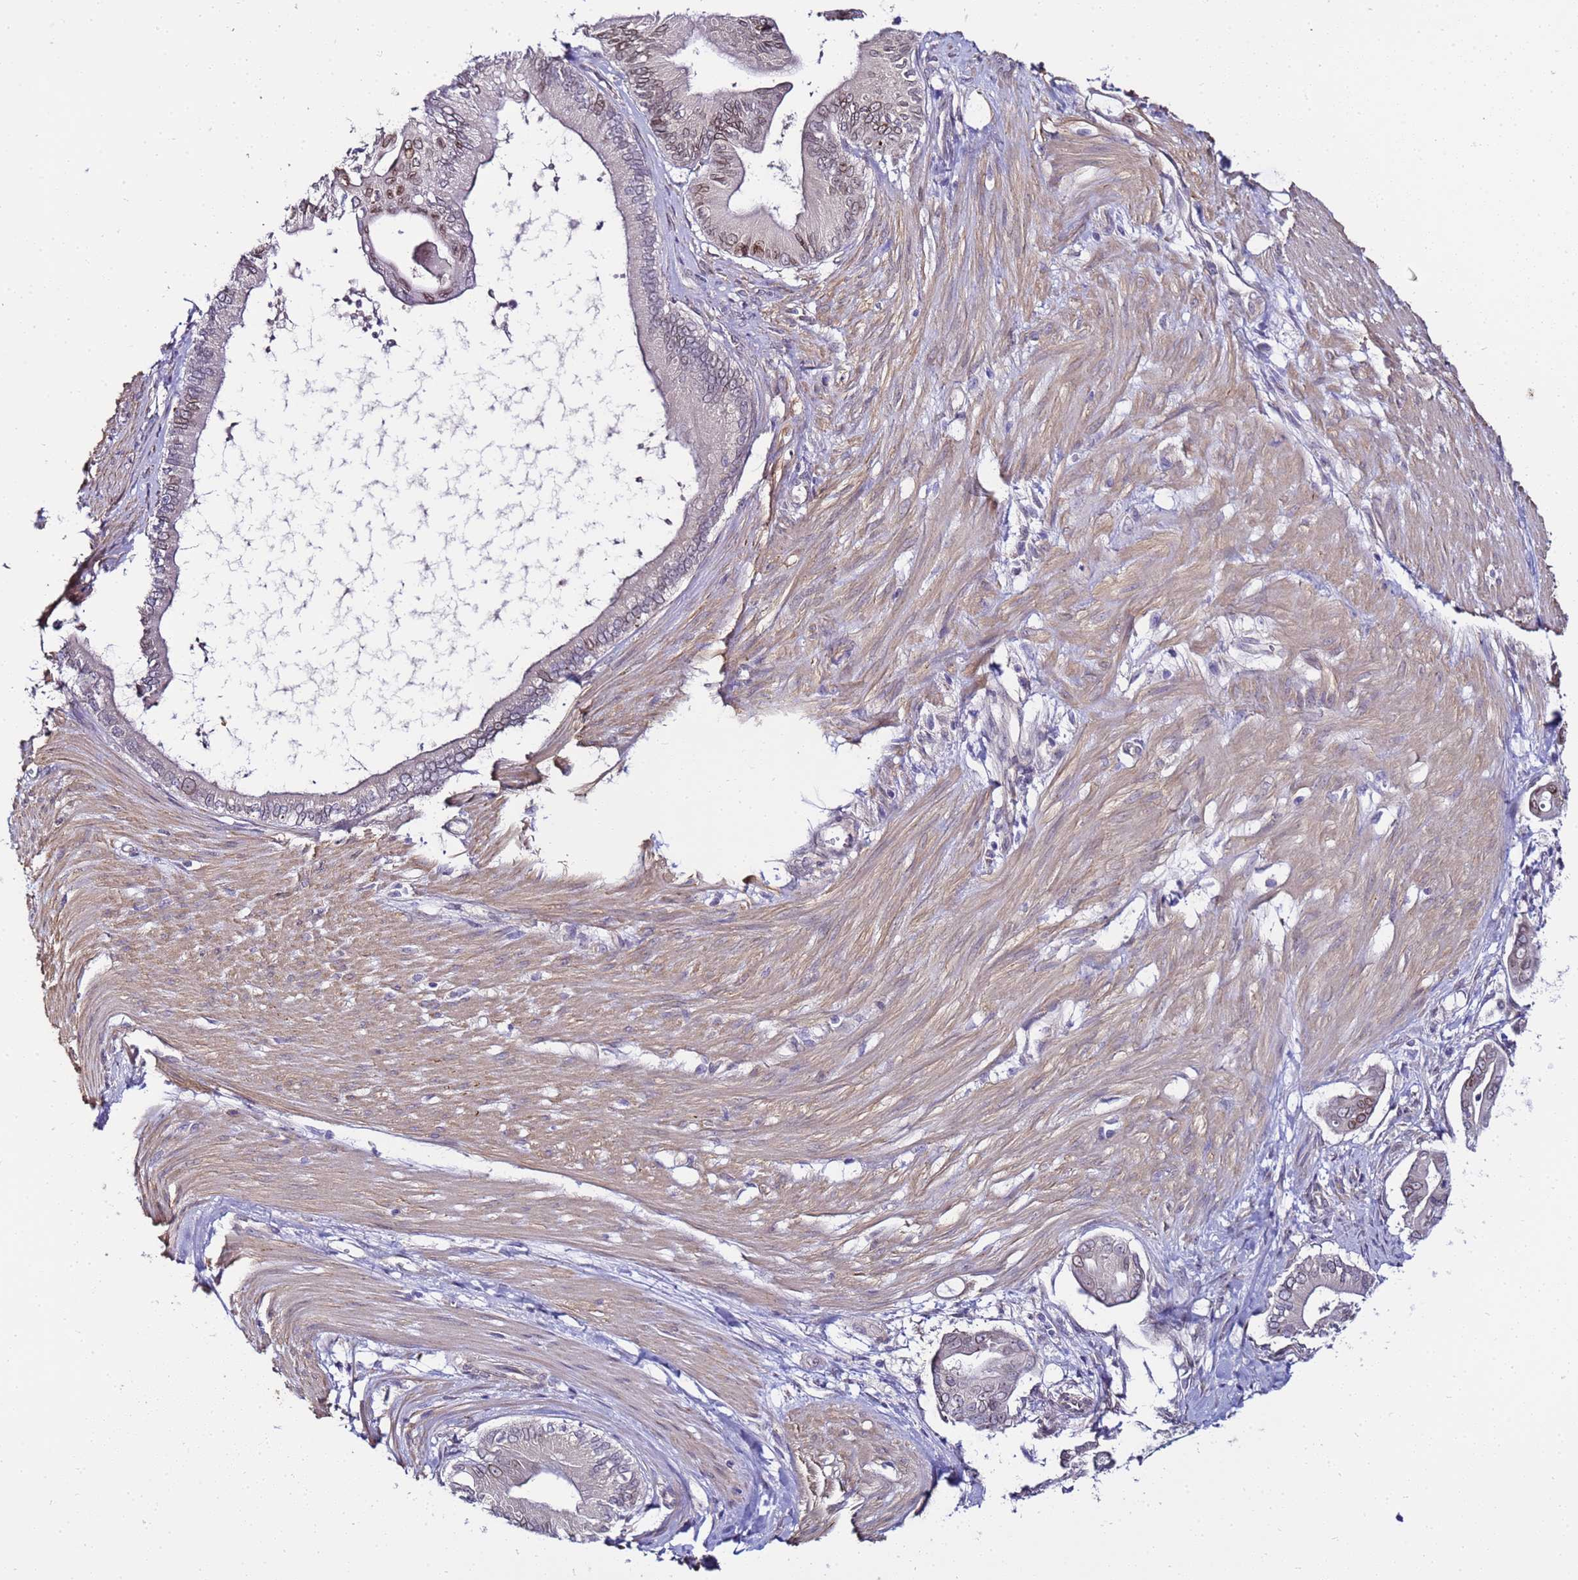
{"staining": {"intensity": "moderate", "quantity": "<25%", "location": "cytoplasmic/membranous,nuclear"}, "tissue": "pancreatic cancer", "cell_type": "Tumor cells", "image_type": "cancer", "snomed": [{"axis": "morphology", "description": "Adenocarcinoma, NOS"}, {"axis": "topography", "description": "Pancreas"}], "caption": "Protein analysis of pancreatic cancer (adenocarcinoma) tissue displays moderate cytoplasmic/membranous and nuclear staining in about <25% of tumor cells.", "gene": "FAM166B", "patient": {"sex": "male", "age": 71}}